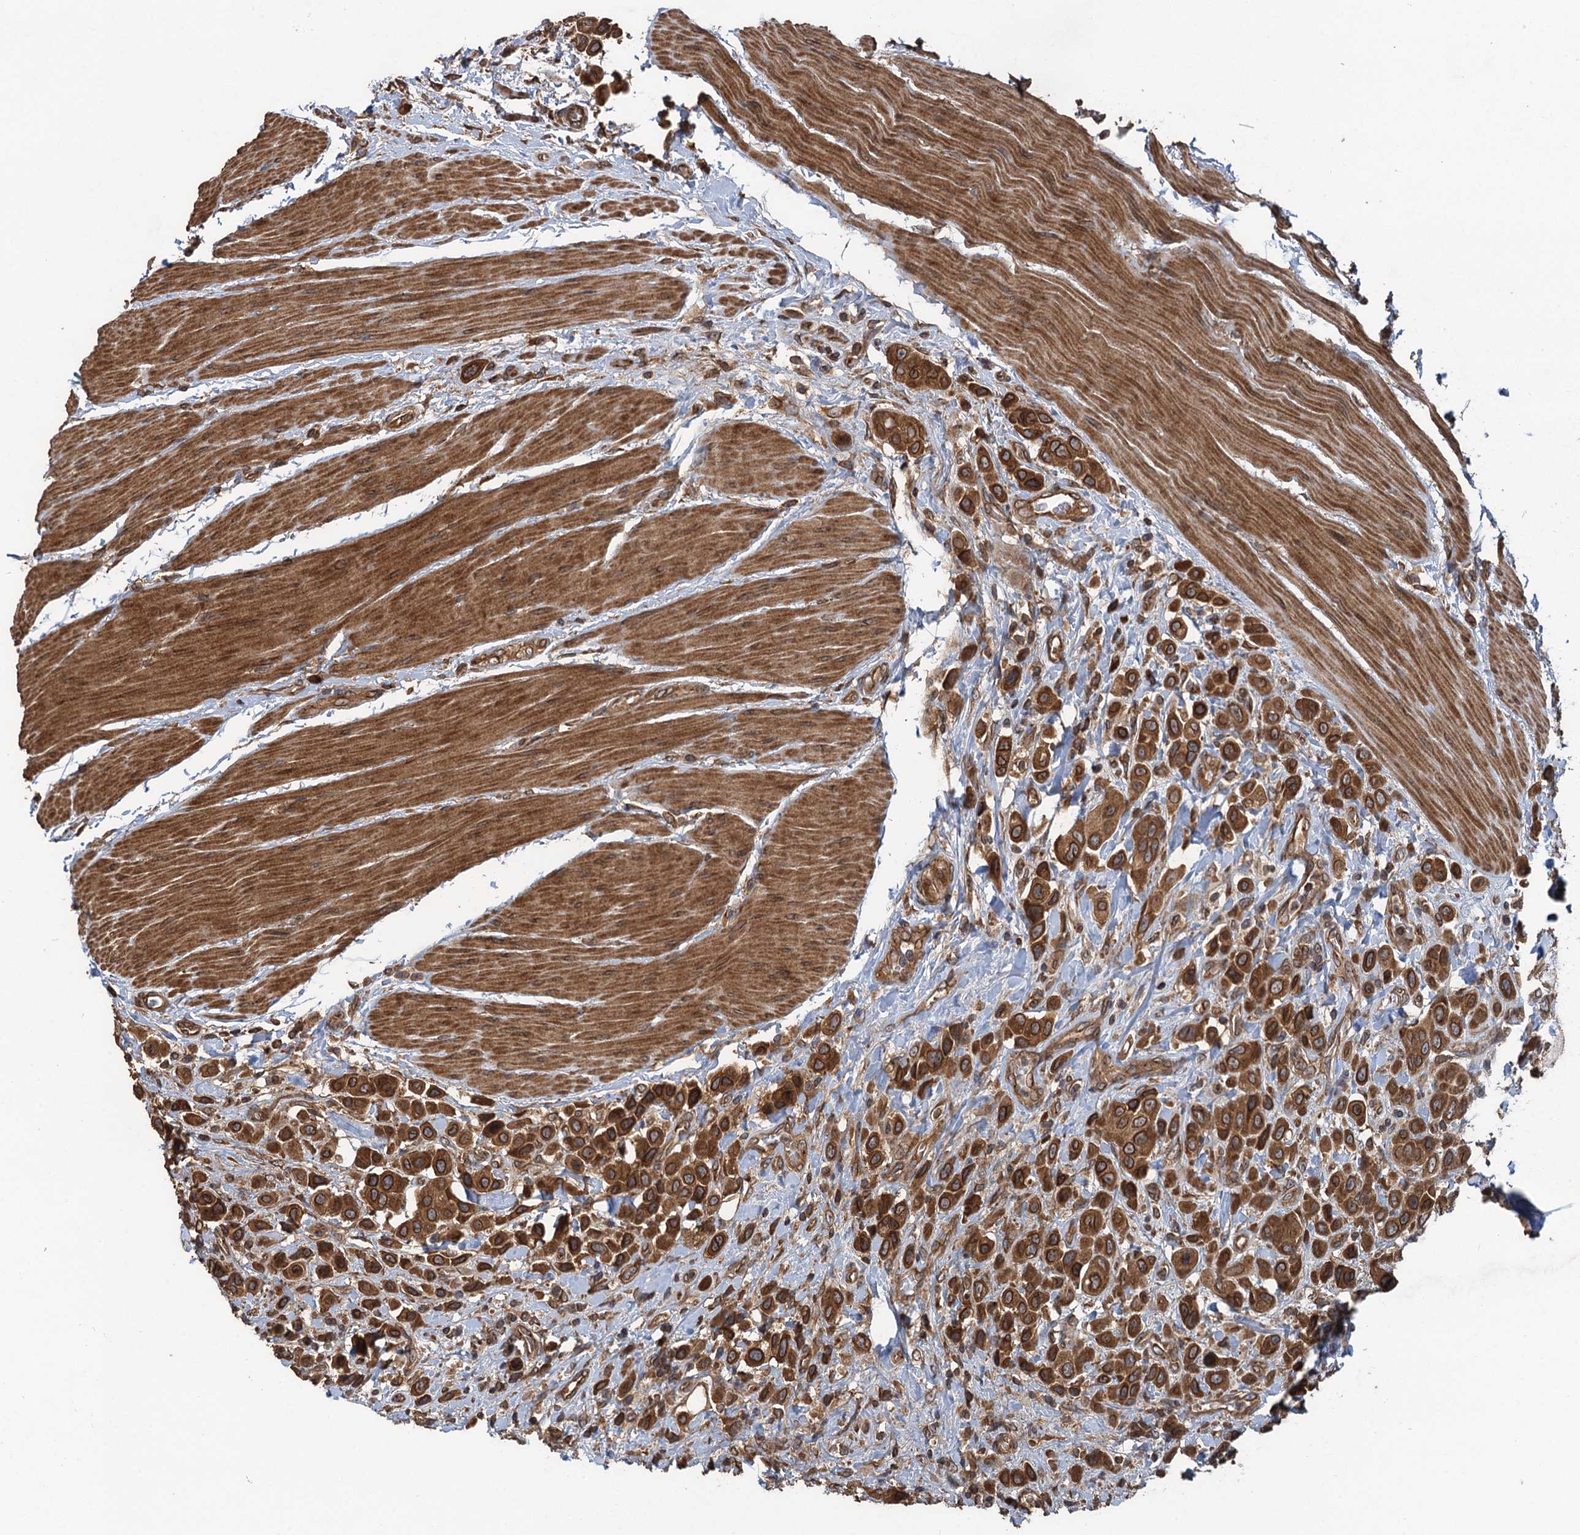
{"staining": {"intensity": "strong", "quantity": ">75%", "location": "cytoplasmic/membranous,nuclear"}, "tissue": "urothelial cancer", "cell_type": "Tumor cells", "image_type": "cancer", "snomed": [{"axis": "morphology", "description": "Urothelial carcinoma, High grade"}, {"axis": "topography", "description": "Urinary bladder"}], "caption": "Immunohistochemistry staining of urothelial cancer, which exhibits high levels of strong cytoplasmic/membranous and nuclear staining in about >75% of tumor cells indicating strong cytoplasmic/membranous and nuclear protein staining. The staining was performed using DAB (brown) for protein detection and nuclei were counterstained in hematoxylin (blue).", "gene": "GLE1", "patient": {"sex": "male", "age": 50}}